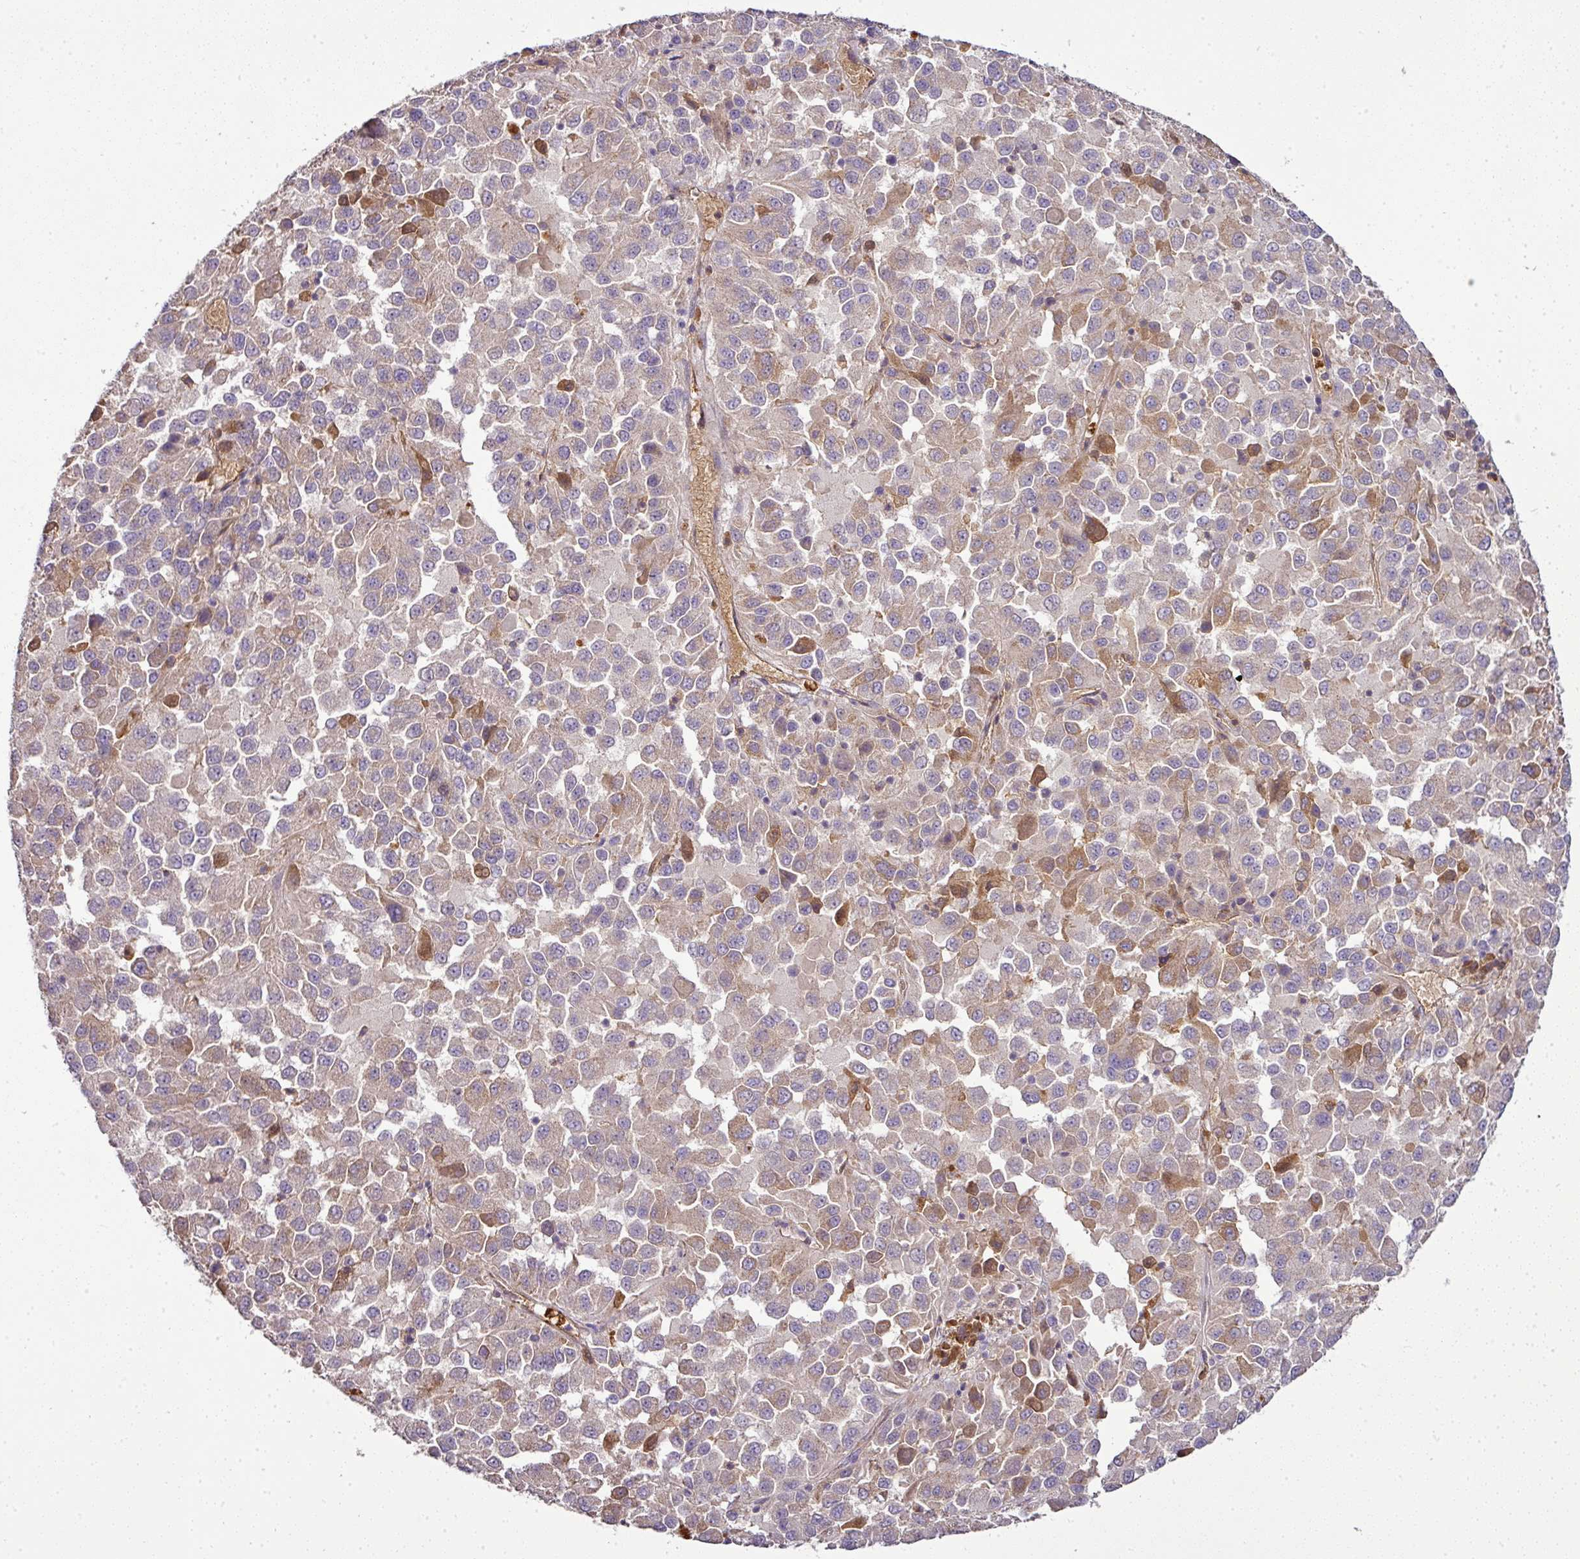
{"staining": {"intensity": "weak", "quantity": ">75%", "location": "cytoplasmic/membranous"}, "tissue": "melanoma", "cell_type": "Tumor cells", "image_type": "cancer", "snomed": [{"axis": "morphology", "description": "Malignant melanoma, Metastatic site"}, {"axis": "topography", "description": "Lung"}], "caption": "Immunohistochemistry histopathology image of melanoma stained for a protein (brown), which demonstrates low levels of weak cytoplasmic/membranous positivity in approximately >75% of tumor cells.", "gene": "CAB39L", "patient": {"sex": "male", "age": 64}}